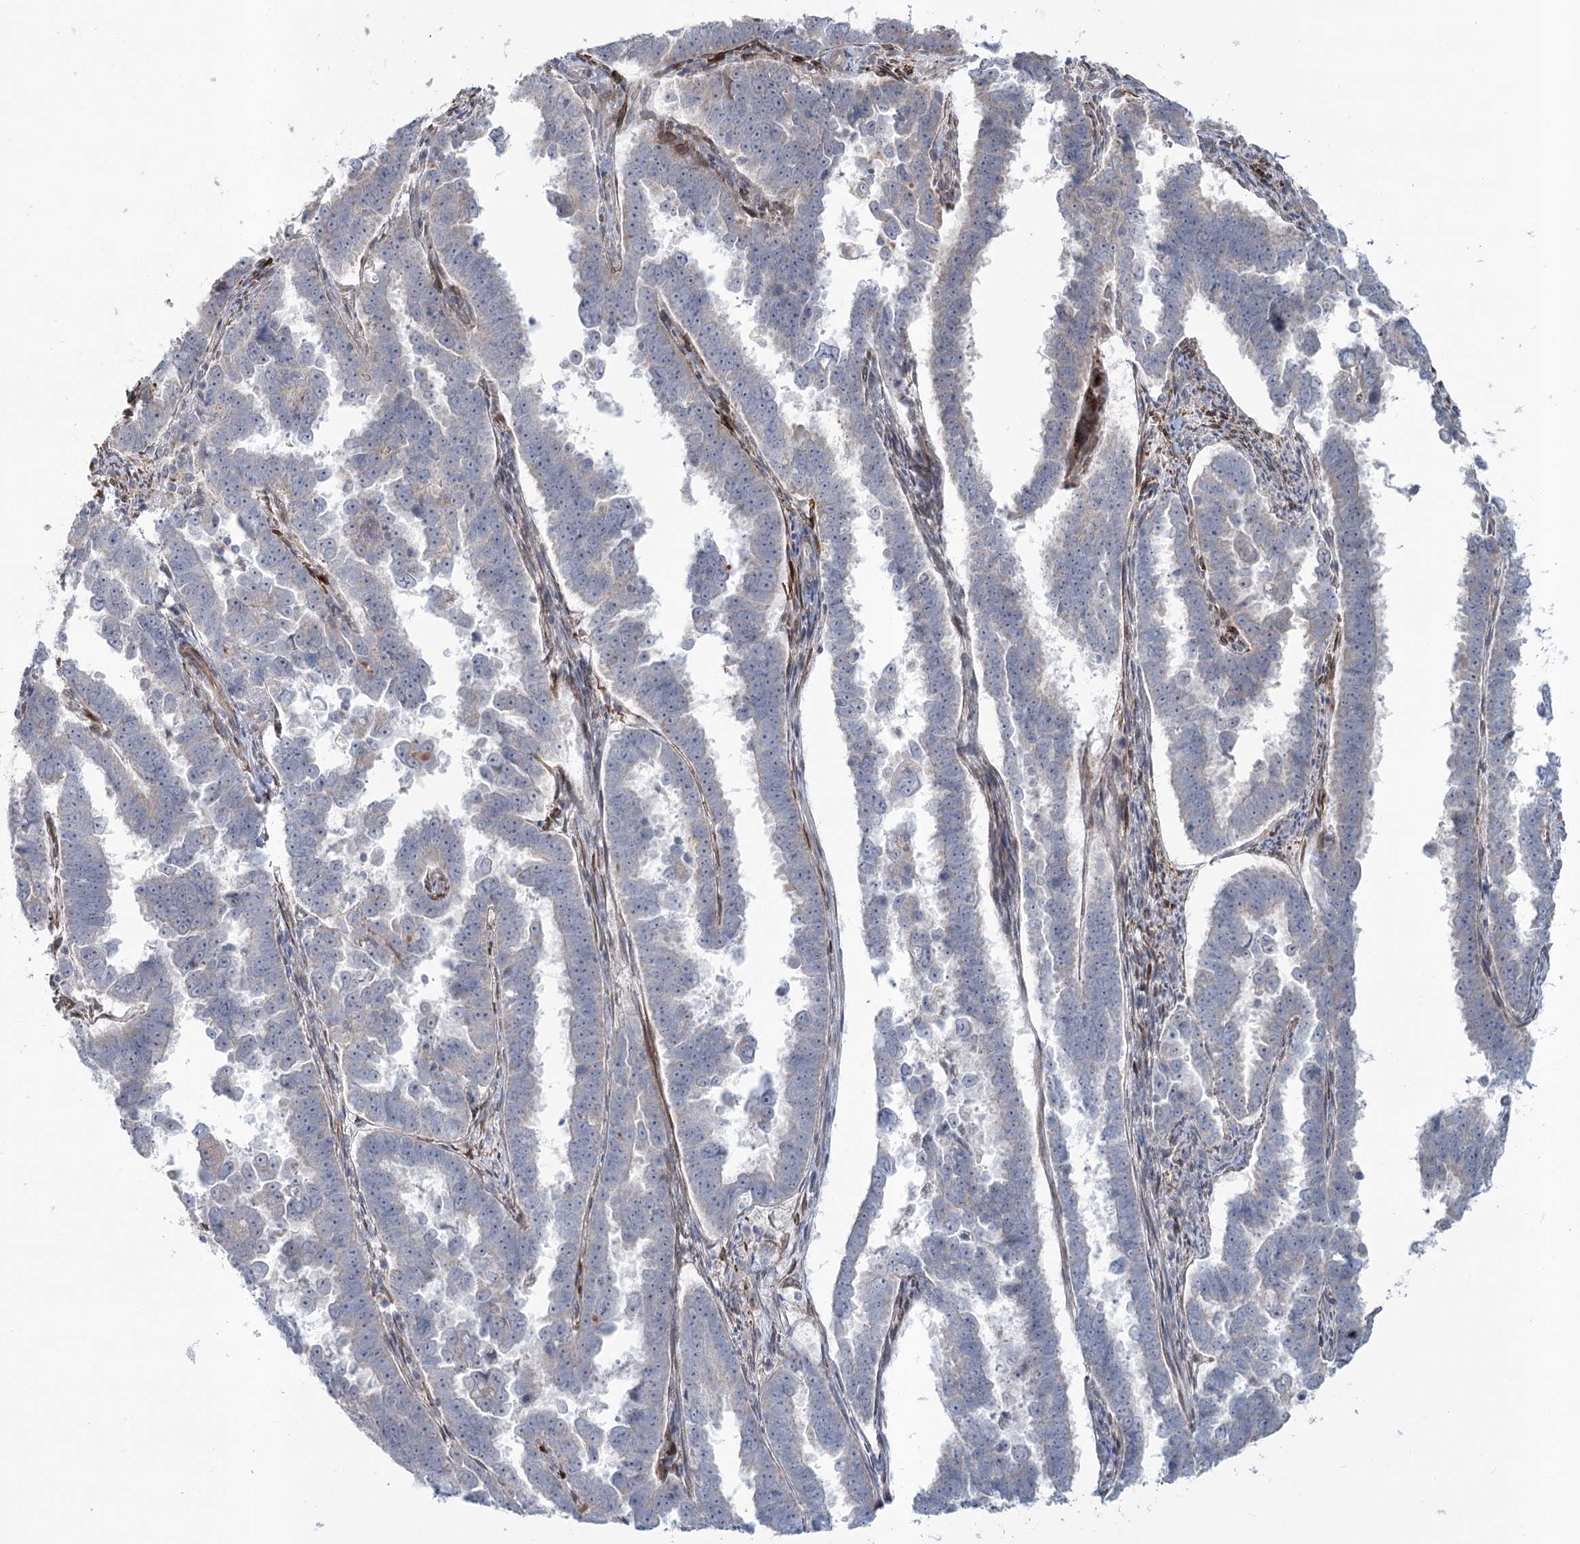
{"staining": {"intensity": "negative", "quantity": "none", "location": "none"}, "tissue": "endometrial cancer", "cell_type": "Tumor cells", "image_type": "cancer", "snomed": [{"axis": "morphology", "description": "Adenocarcinoma, NOS"}, {"axis": "topography", "description": "Endometrium"}], "caption": "An IHC image of endometrial adenocarcinoma is shown. There is no staining in tumor cells of endometrial adenocarcinoma.", "gene": "MTG1", "patient": {"sex": "female", "age": 75}}